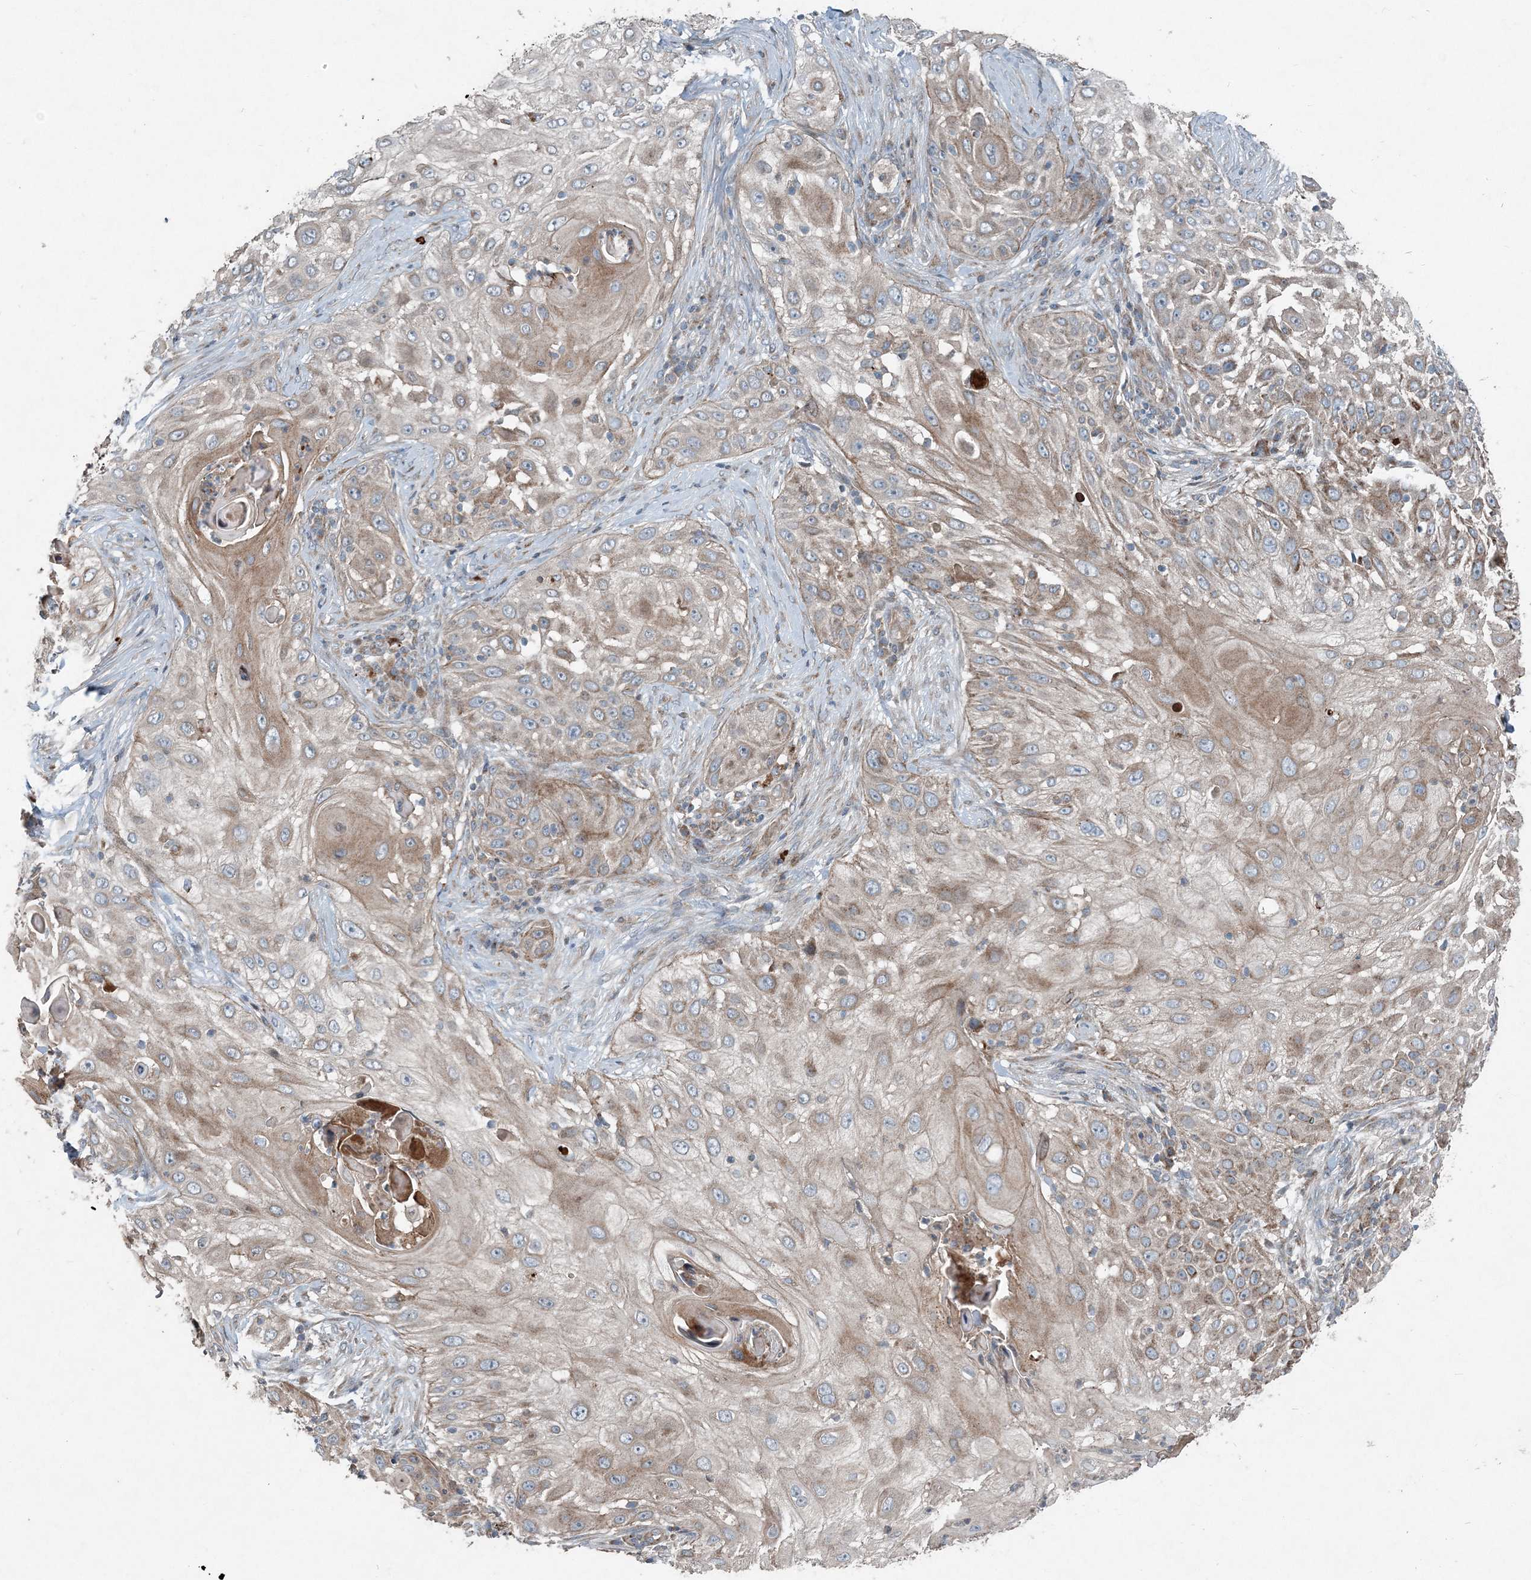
{"staining": {"intensity": "moderate", "quantity": ">75%", "location": "cytoplasmic/membranous"}, "tissue": "skin cancer", "cell_type": "Tumor cells", "image_type": "cancer", "snomed": [{"axis": "morphology", "description": "Squamous cell carcinoma, NOS"}, {"axis": "topography", "description": "Skin"}], "caption": "A histopathology image of human skin cancer stained for a protein reveals moderate cytoplasmic/membranous brown staining in tumor cells.", "gene": "INTU", "patient": {"sex": "female", "age": 44}}